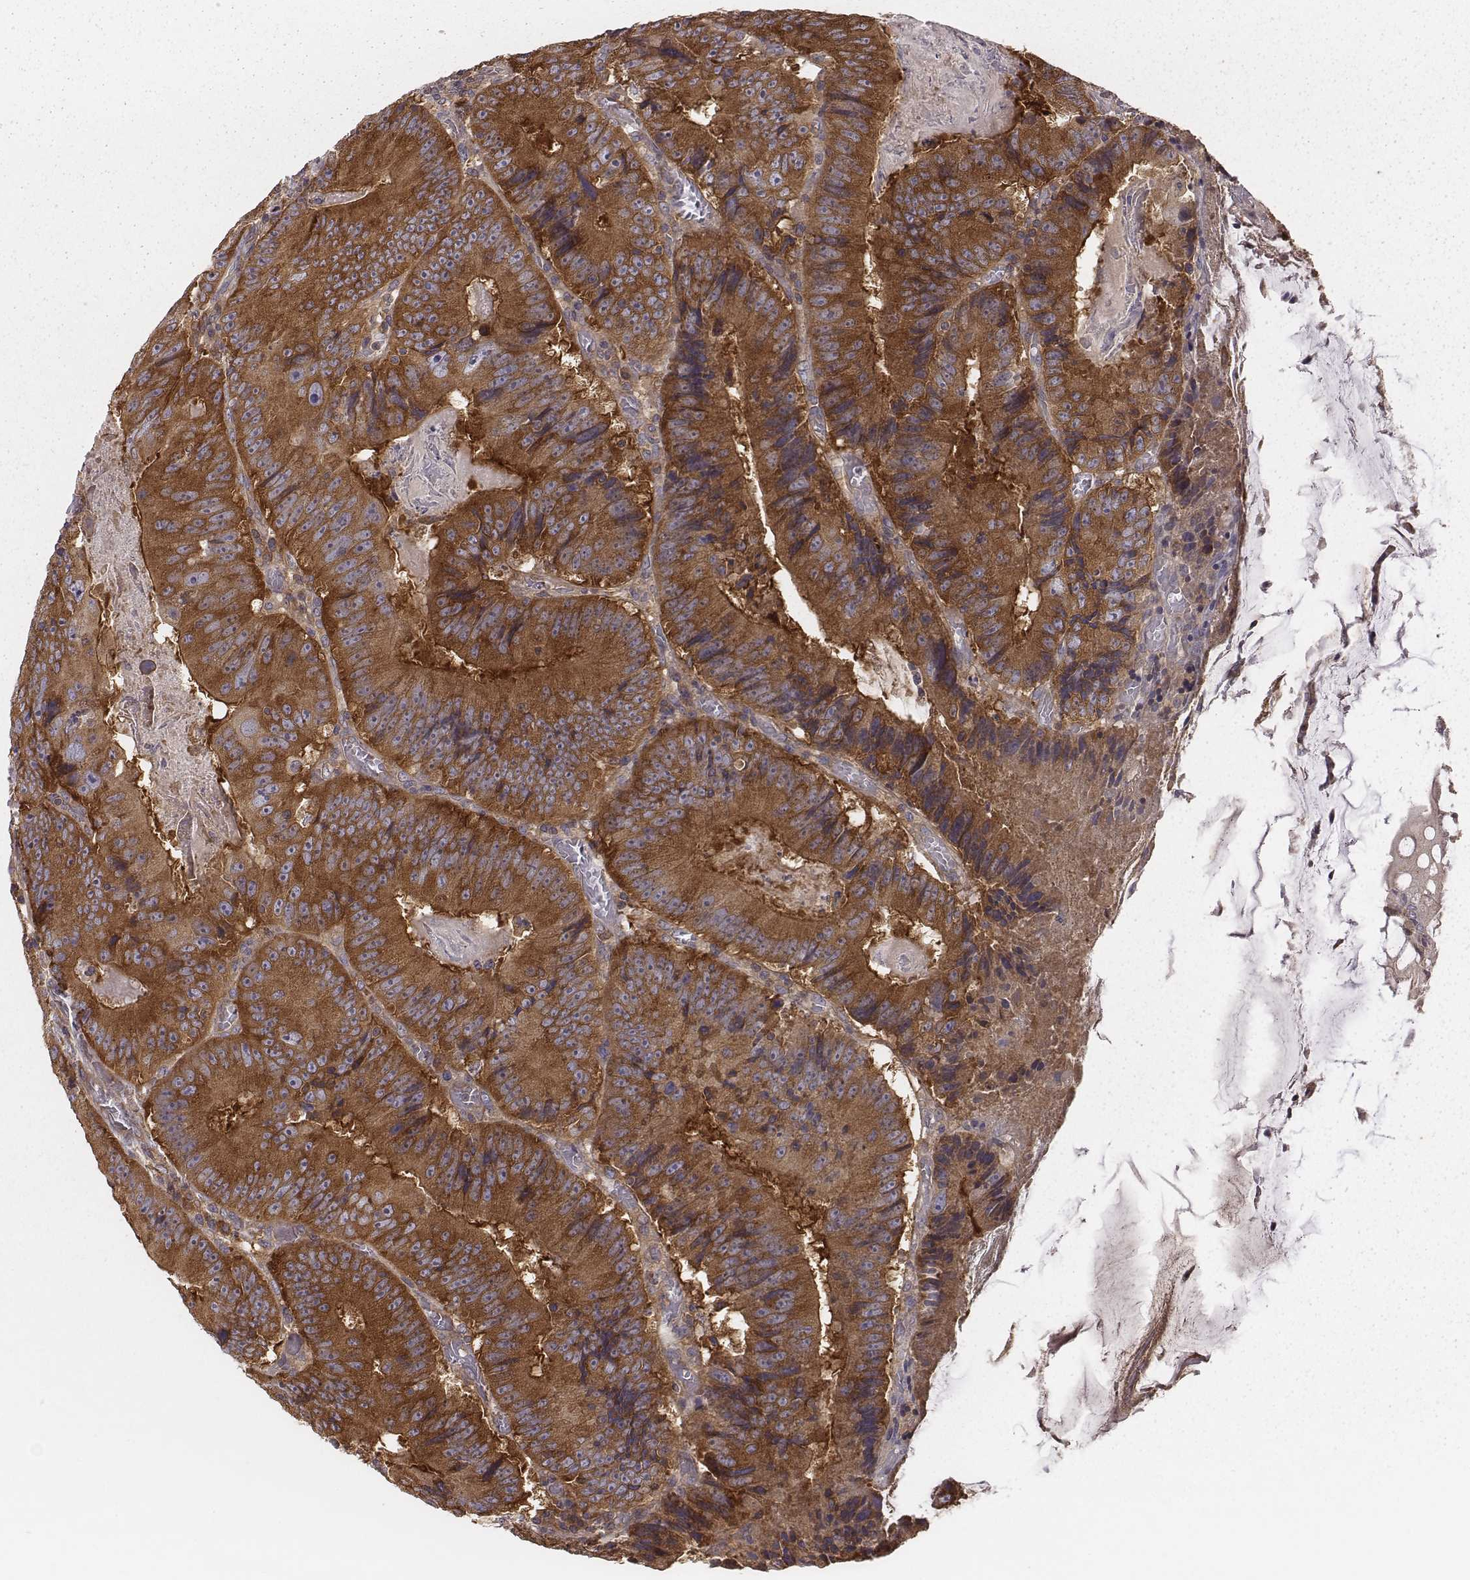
{"staining": {"intensity": "strong", "quantity": ">75%", "location": "cytoplasmic/membranous"}, "tissue": "colorectal cancer", "cell_type": "Tumor cells", "image_type": "cancer", "snomed": [{"axis": "morphology", "description": "Adenocarcinoma, NOS"}, {"axis": "topography", "description": "Colon"}], "caption": "A micrograph of colorectal adenocarcinoma stained for a protein shows strong cytoplasmic/membranous brown staining in tumor cells.", "gene": "CAD", "patient": {"sex": "female", "age": 86}}